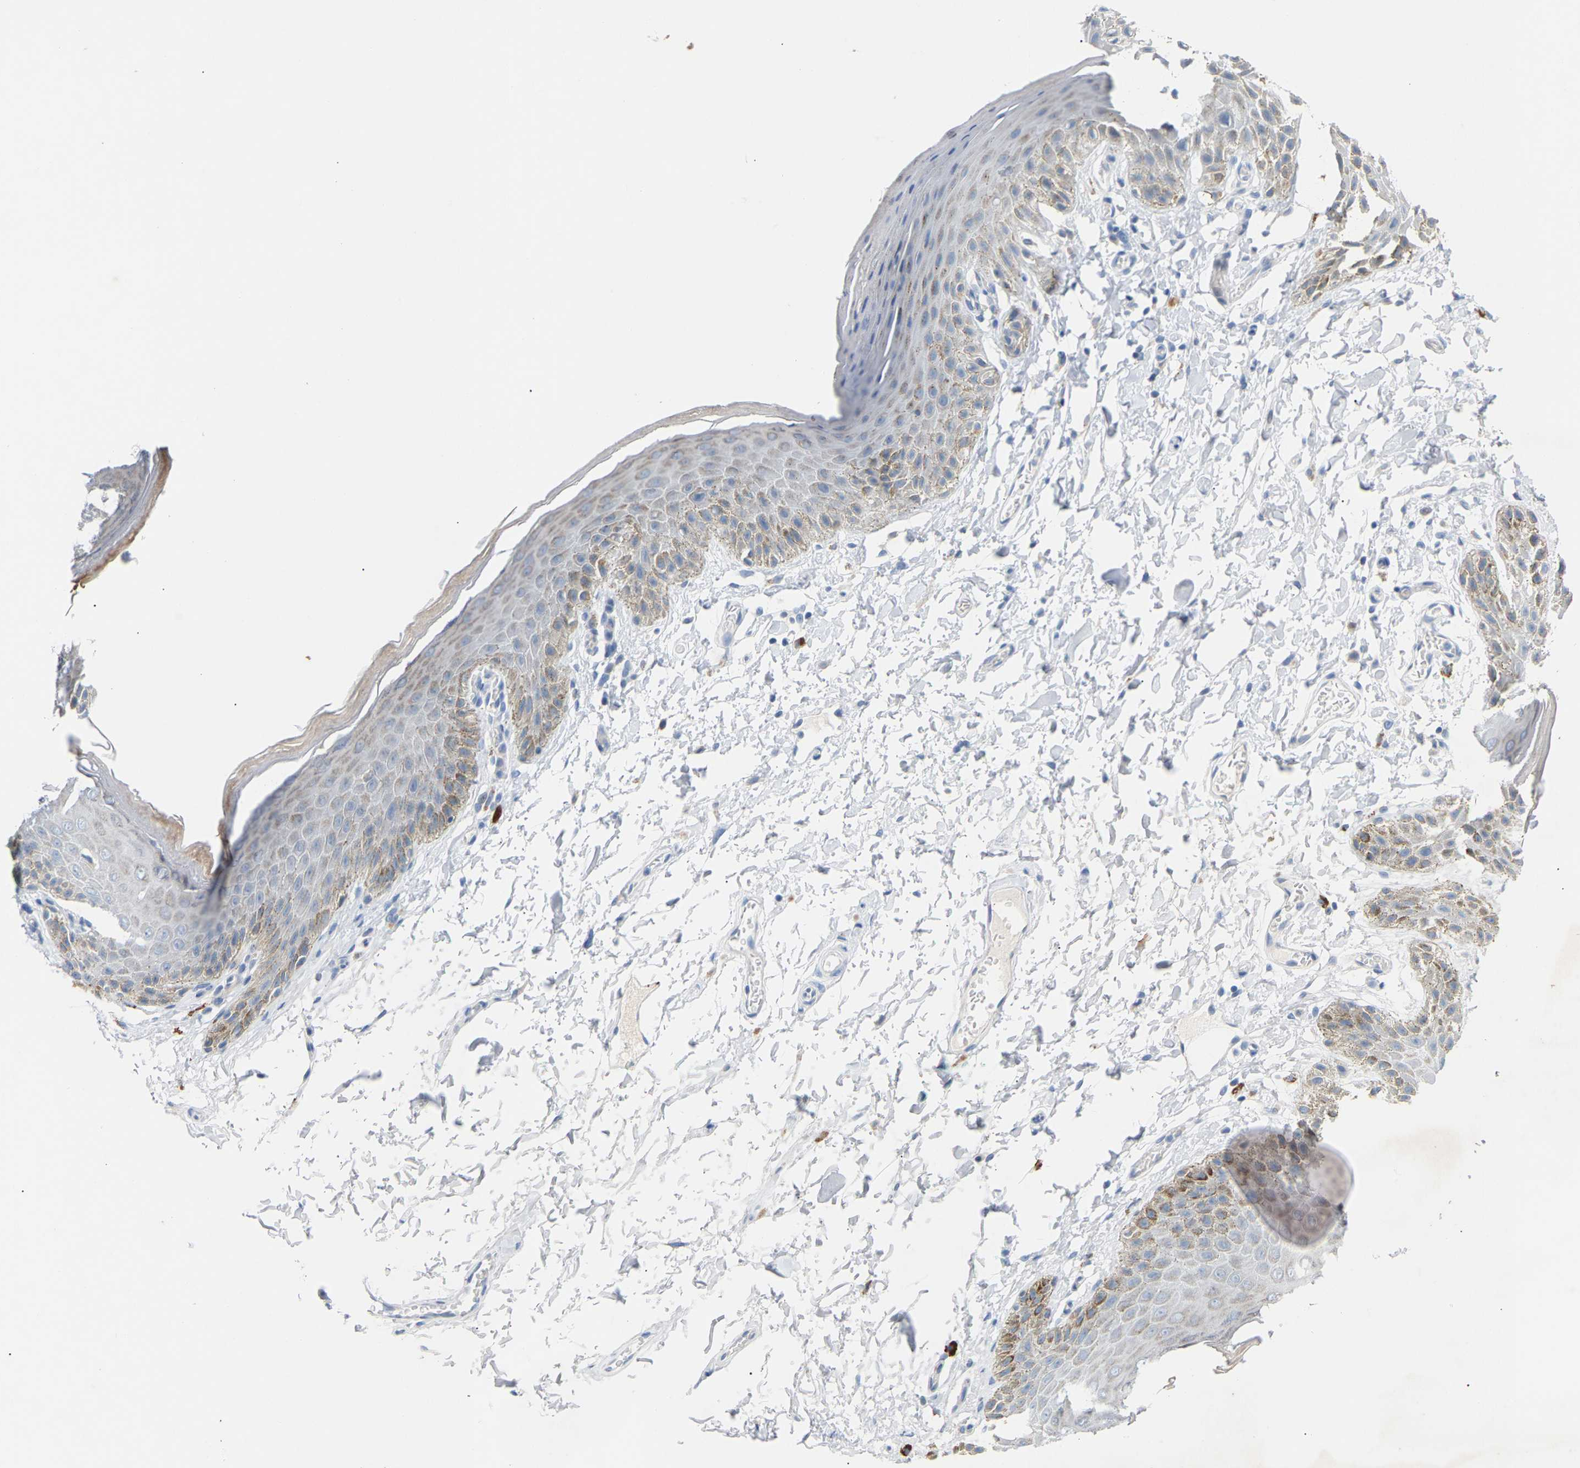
{"staining": {"intensity": "weak", "quantity": "<25%", "location": "cytoplasmic/membranous"}, "tissue": "skin", "cell_type": "Epidermal cells", "image_type": "normal", "snomed": [{"axis": "morphology", "description": "Normal tissue, NOS"}, {"axis": "topography", "description": "Anal"}], "caption": "A high-resolution histopathology image shows immunohistochemistry staining of unremarkable skin, which demonstrates no significant staining in epidermal cells. (DAB IHC with hematoxylin counter stain).", "gene": "PEX1", "patient": {"sex": "male", "age": 44}}